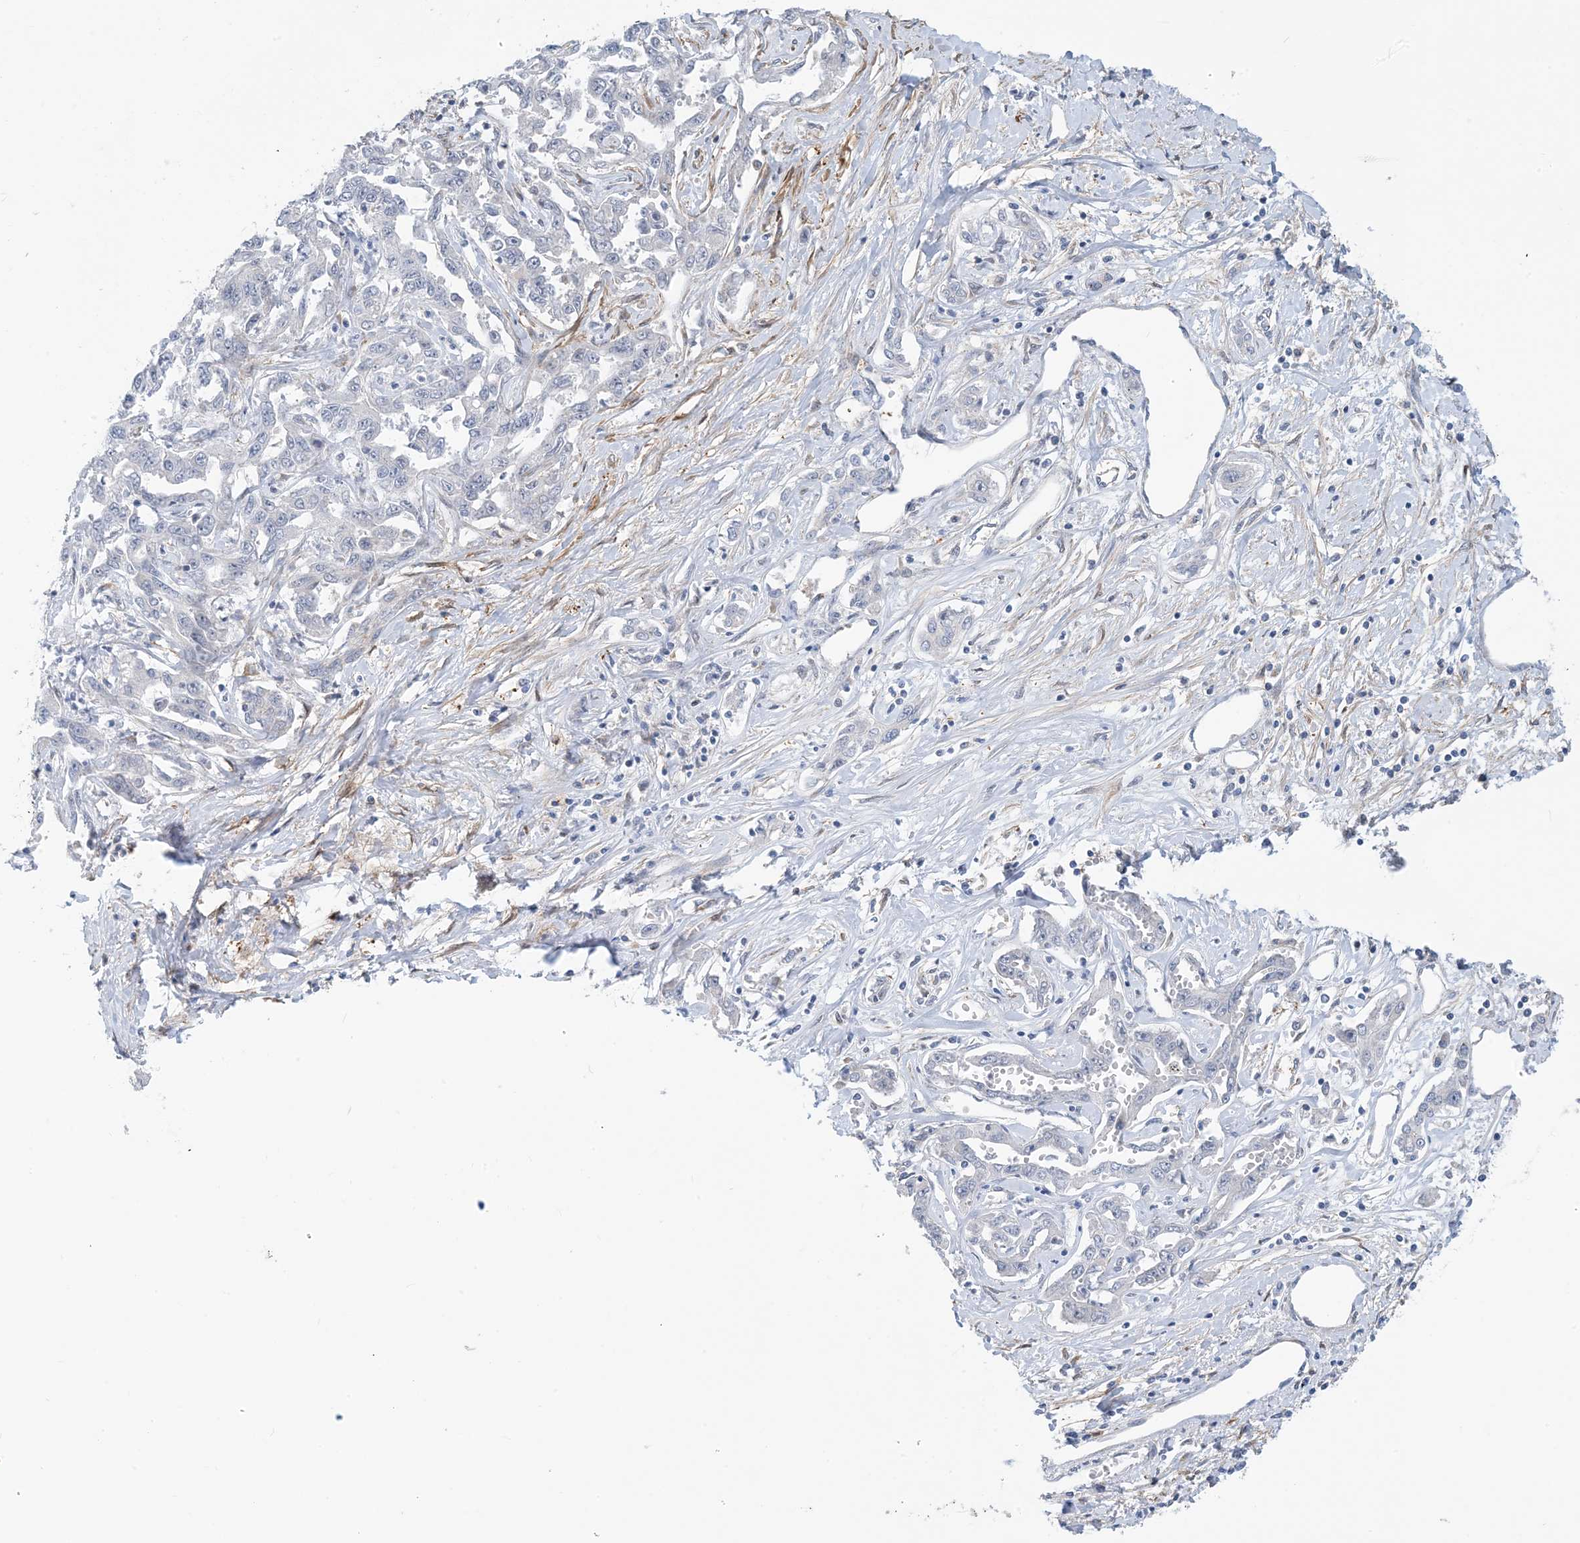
{"staining": {"intensity": "negative", "quantity": "none", "location": "none"}, "tissue": "liver cancer", "cell_type": "Tumor cells", "image_type": "cancer", "snomed": [{"axis": "morphology", "description": "Cholangiocarcinoma"}, {"axis": "topography", "description": "Liver"}], "caption": "Photomicrograph shows no protein positivity in tumor cells of liver cancer tissue. The staining is performed using DAB brown chromogen with nuclei counter-stained in using hematoxylin.", "gene": "EIF2A", "patient": {"sex": "male", "age": 59}}